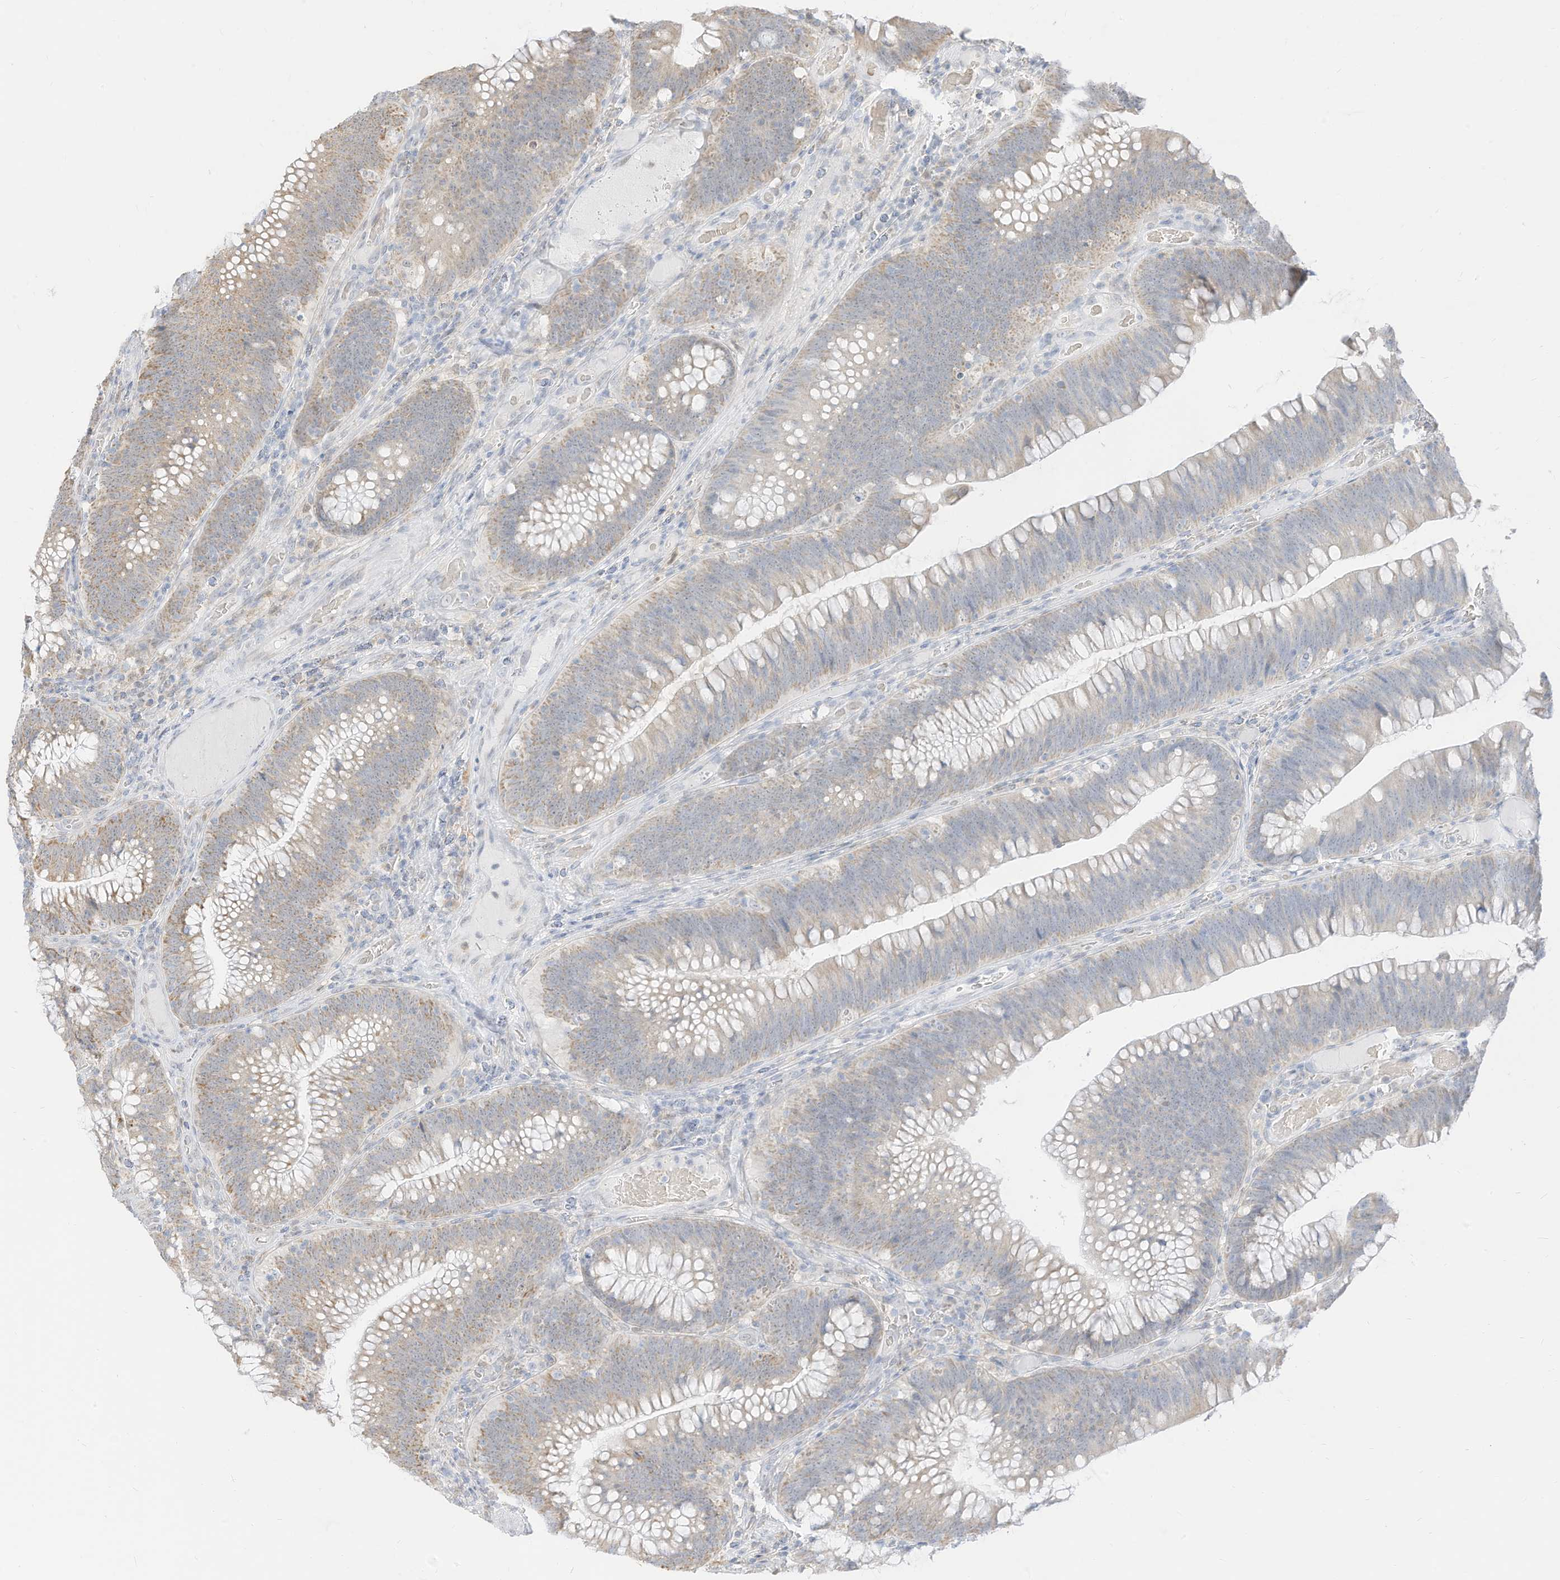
{"staining": {"intensity": "moderate", "quantity": "25%-75%", "location": "cytoplasmic/membranous"}, "tissue": "colorectal cancer", "cell_type": "Tumor cells", "image_type": "cancer", "snomed": [{"axis": "morphology", "description": "Normal tissue, NOS"}, {"axis": "topography", "description": "Colon"}], "caption": "Immunohistochemistry staining of colorectal cancer, which displays medium levels of moderate cytoplasmic/membranous expression in about 25%-75% of tumor cells indicating moderate cytoplasmic/membranous protein expression. The staining was performed using DAB (brown) for protein detection and nuclei were counterstained in hematoxylin (blue).", "gene": "MTUS2", "patient": {"sex": "female", "age": 82}}